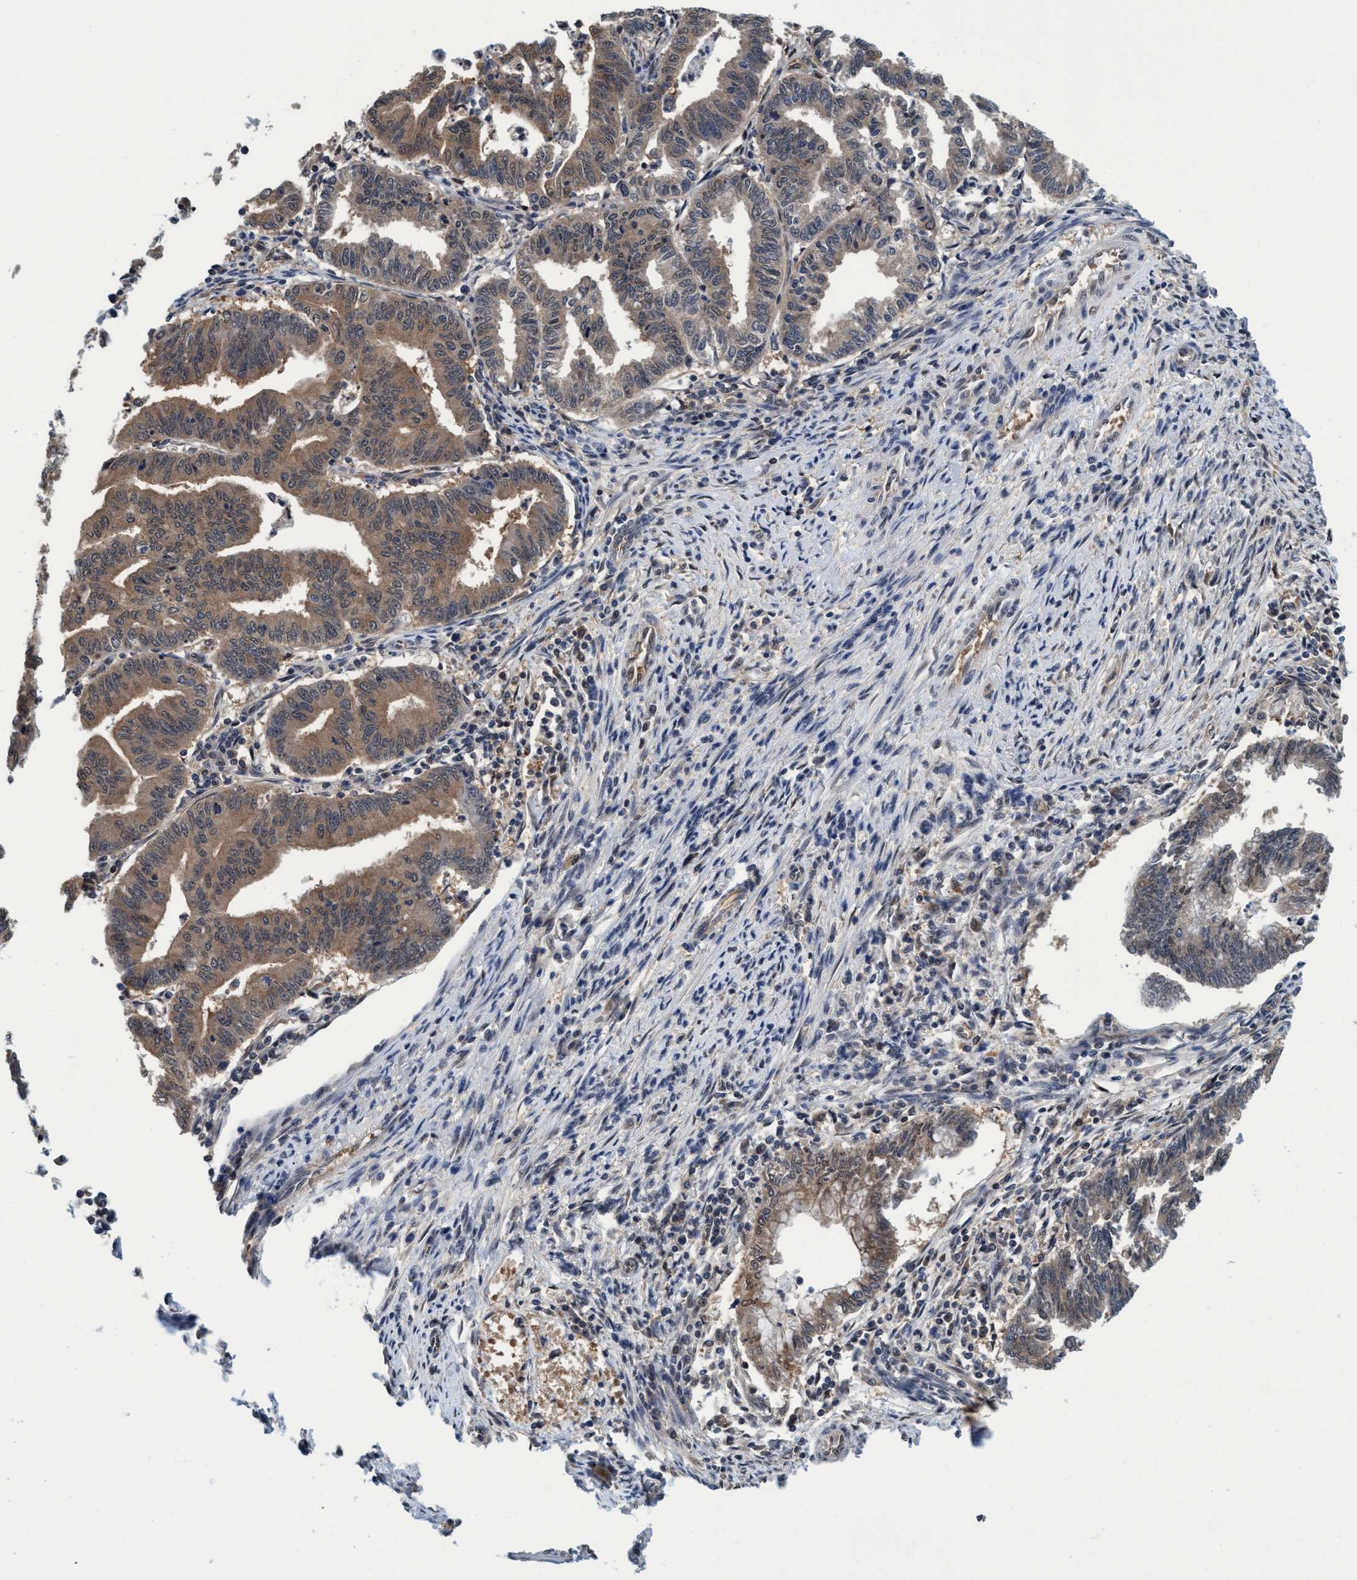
{"staining": {"intensity": "moderate", "quantity": ">75%", "location": "cytoplasmic/membranous"}, "tissue": "endometrial cancer", "cell_type": "Tumor cells", "image_type": "cancer", "snomed": [{"axis": "morphology", "description": "Polyp, NOS"}, {"axis": "morphology", "description": "Adenocarcinoma, NOS"}, {"axis": "morphology", "description": "Adenoma, NOS"}, {"axis": "topography", "description": "Endometrium"}], "caption": "Tumor cells exhibit moderate cytoplasmic/membranous expression in approximately >75% of cells in polyp (endometrial).", "gene": "PSMD12", "patient": {"sex": "female", "age": 79}}